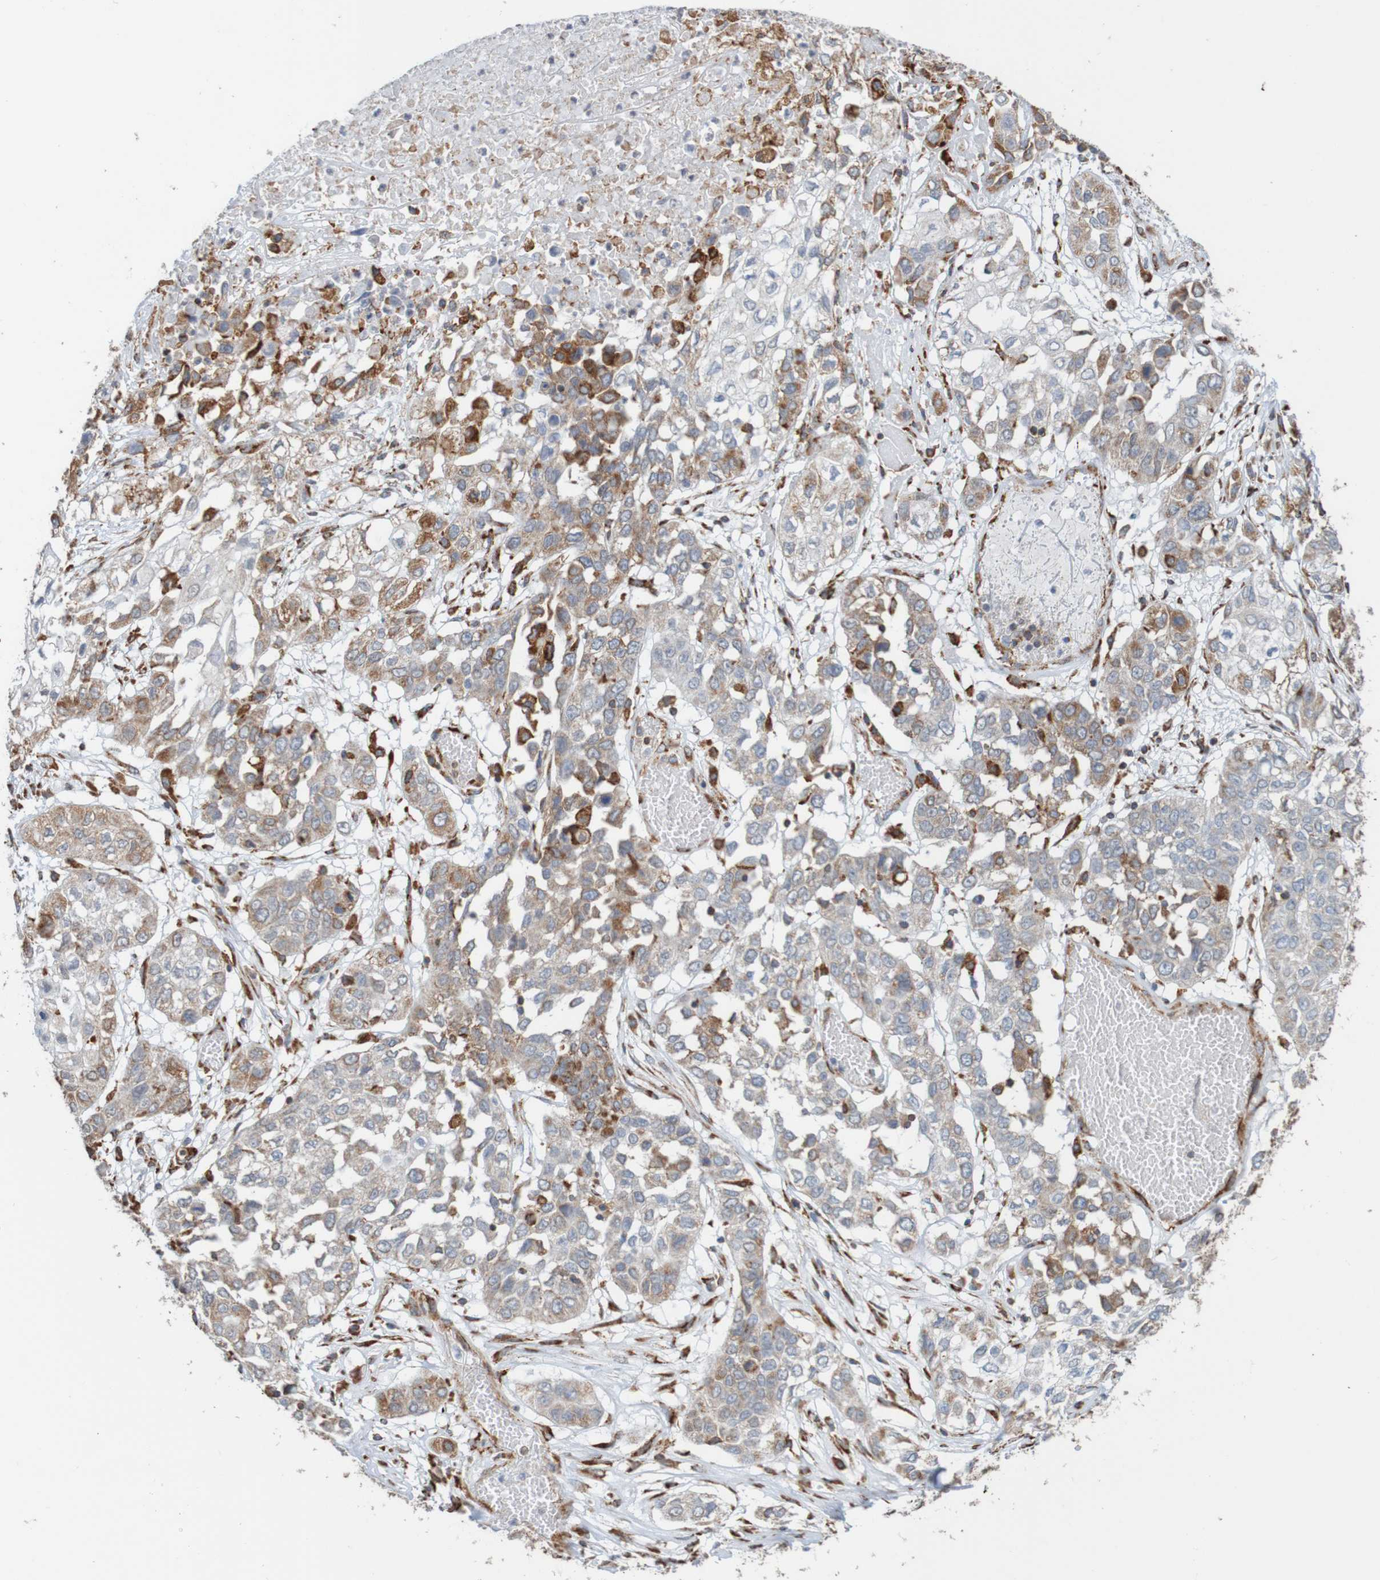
{"staining": {"intensity": "moderate", "quantity": "25%-75%", "location": "cytoplasmic/membranous"}, "tissue": "lung cancer", "cell_type": "Tumor cells", "image_type": "cancer", "snomed": [{"axis": "morphology", "description": "Squamous cell carcinoma, NOS"}, {"axis": "topography", "description": "Lung"}], "caption": "A histopathology image of human lung cancer (squamous cell carcinoma) stained for a protein exhibits moderate cytoplasmic/membranous brown staining in tumor cells.", "gene": "PDIA3", "patient": {"sex": "male", "age": 71}}